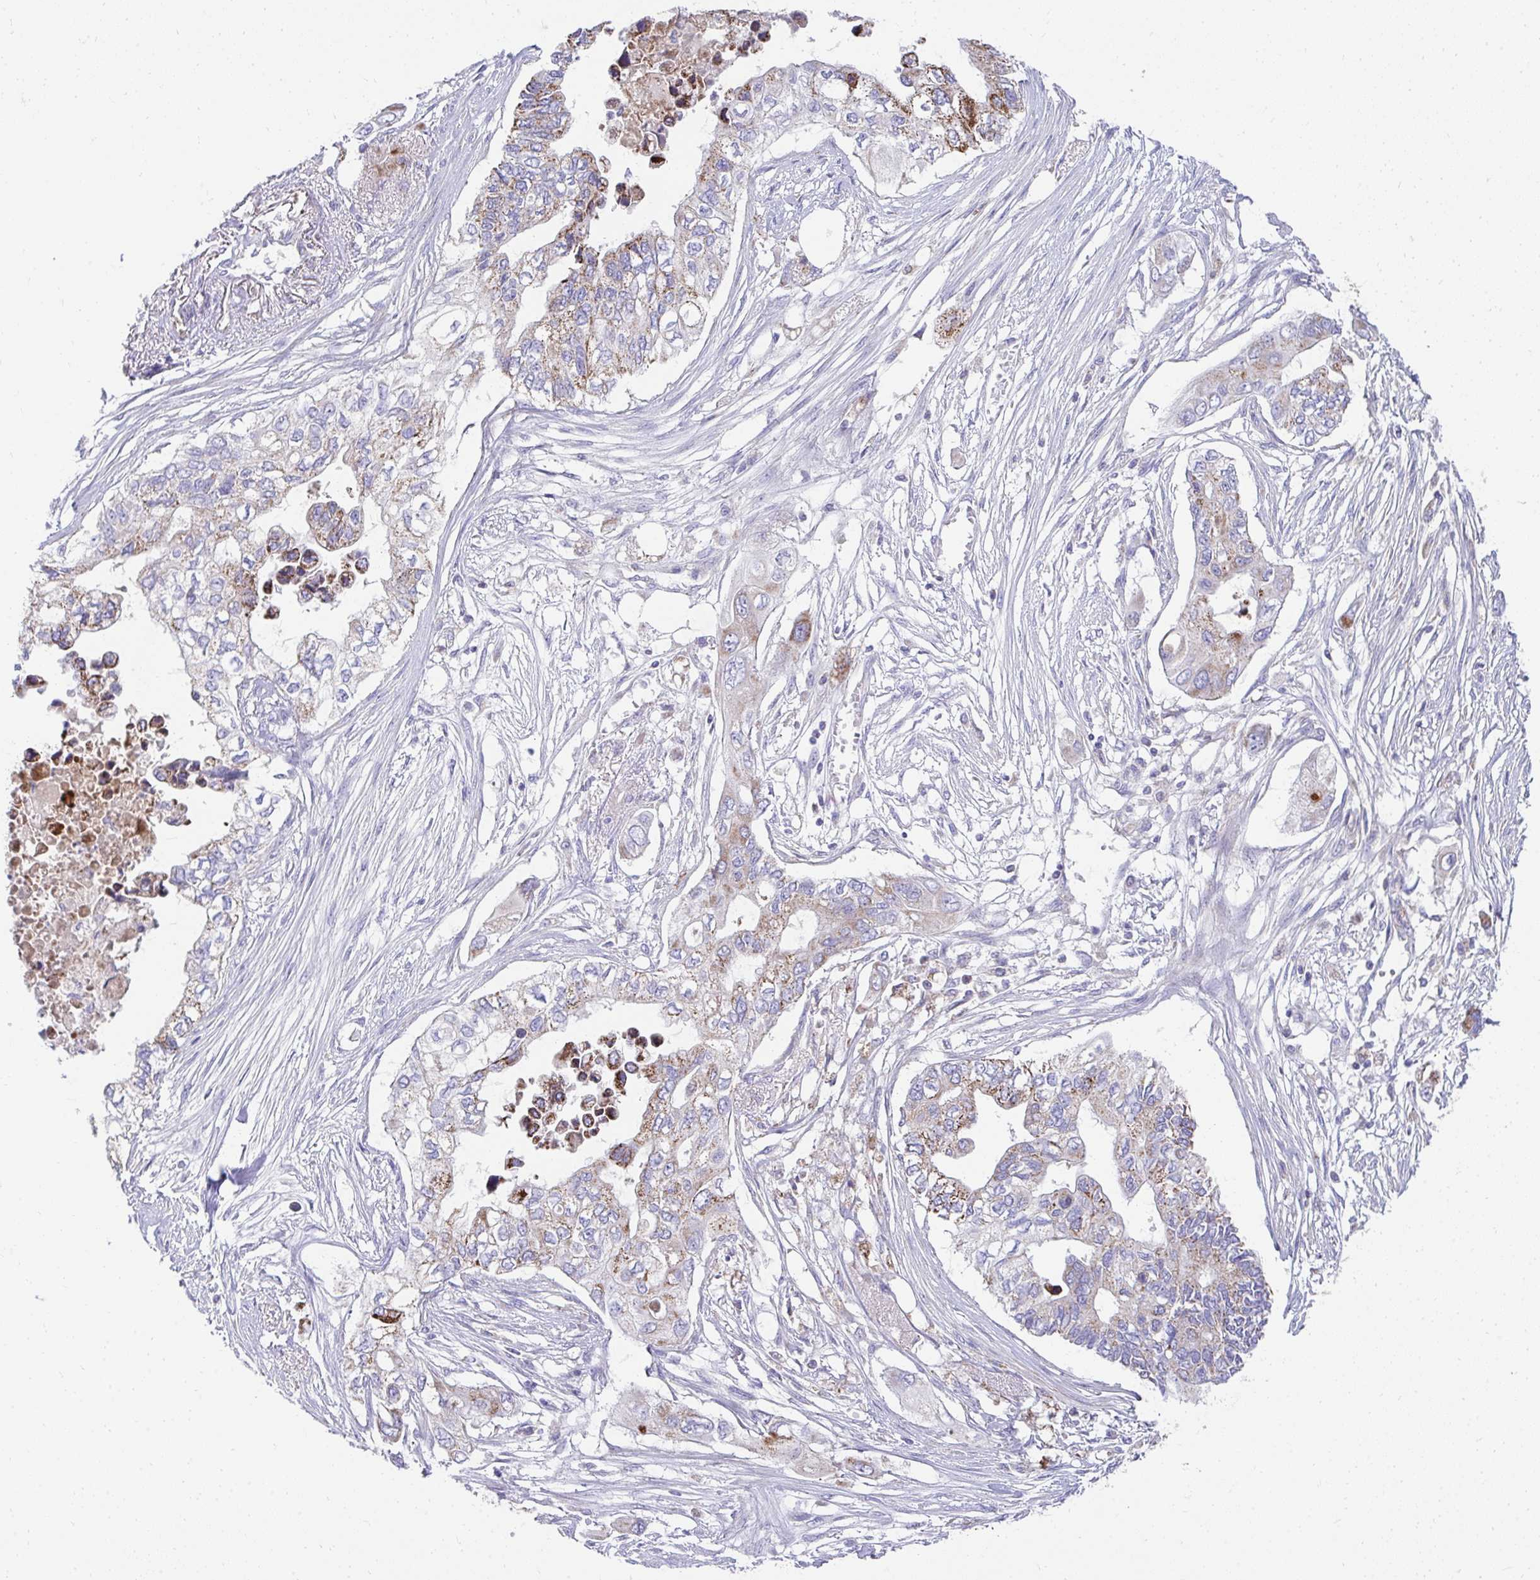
{"staining": {"intensity": "moderate", "quantity": "25%-75%", "location": "cytoplasmic/membranous"}, "tissue": "pancreatic cancer", "cell_type": "Tumor cells", "image_type": "cancer", "snomed": [{"axis": "morphology", "description": "Adenocarcinoma, NOS"}, {"axis": "topography", "description": "Pancreas"}], "caption": "Pancreatic adenocarcinoma stained with a brown dye reveals moderate cytoplasmic/membranous positive staining in approximately 25%-75% of tumor cells.", "gene": "PRRG3", "patient": {"sex": "female", "age": 63}}